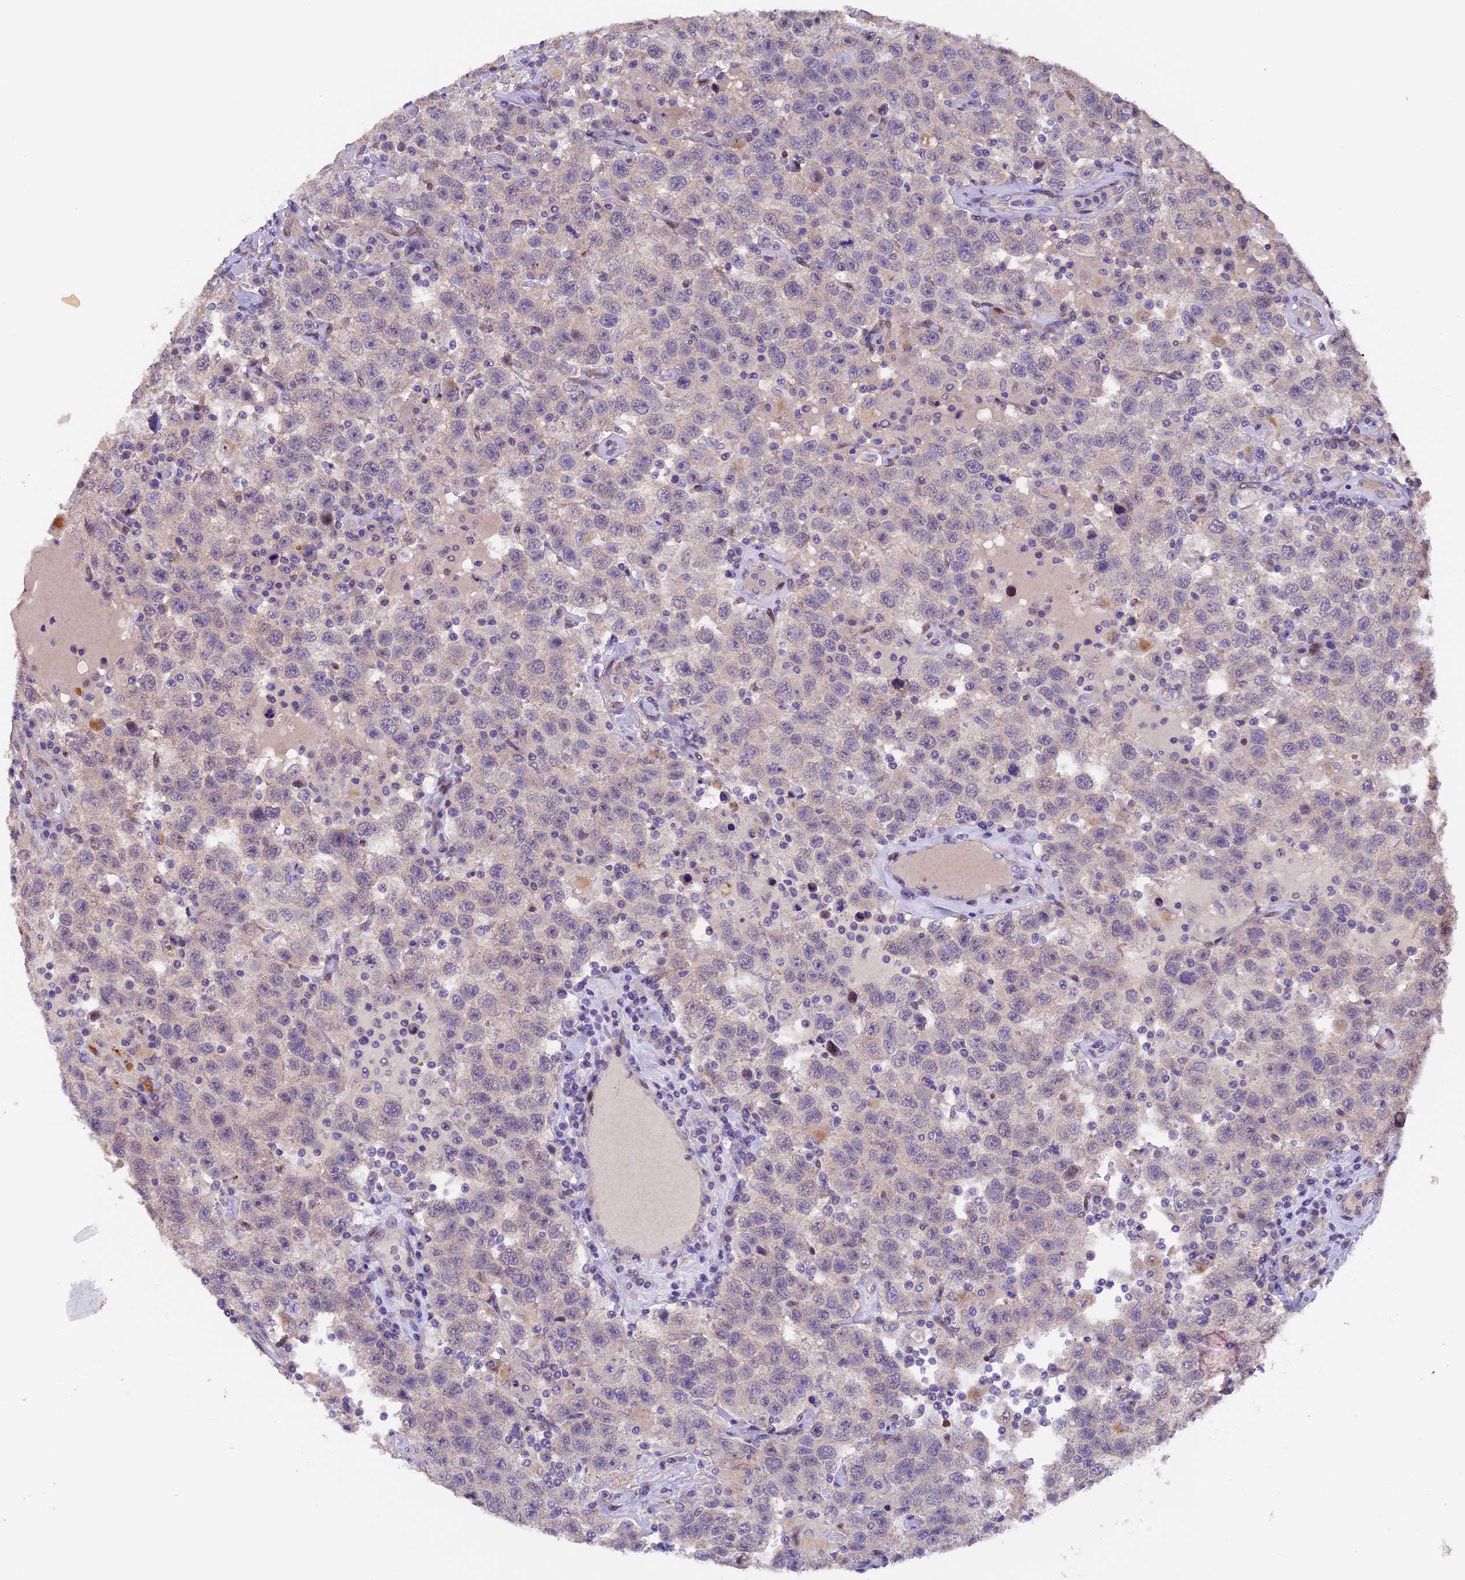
{"staining": {"intensity": "negative", "quantity": "none", "location": "none"}, "tissue": "testis cancer", "cell_type": "Tumor cells", "image_type": "cancer", "snomed": [{"axis": "morphology", "description": "Seminoma, NOS"}, {"axis": "topography", "description": "Testis"}], "caption": "Tumor cells are negative for protein expression in human seminoma (testis).", "gene": "NCK2", "patient": {"sex": "male", "age": 41}}